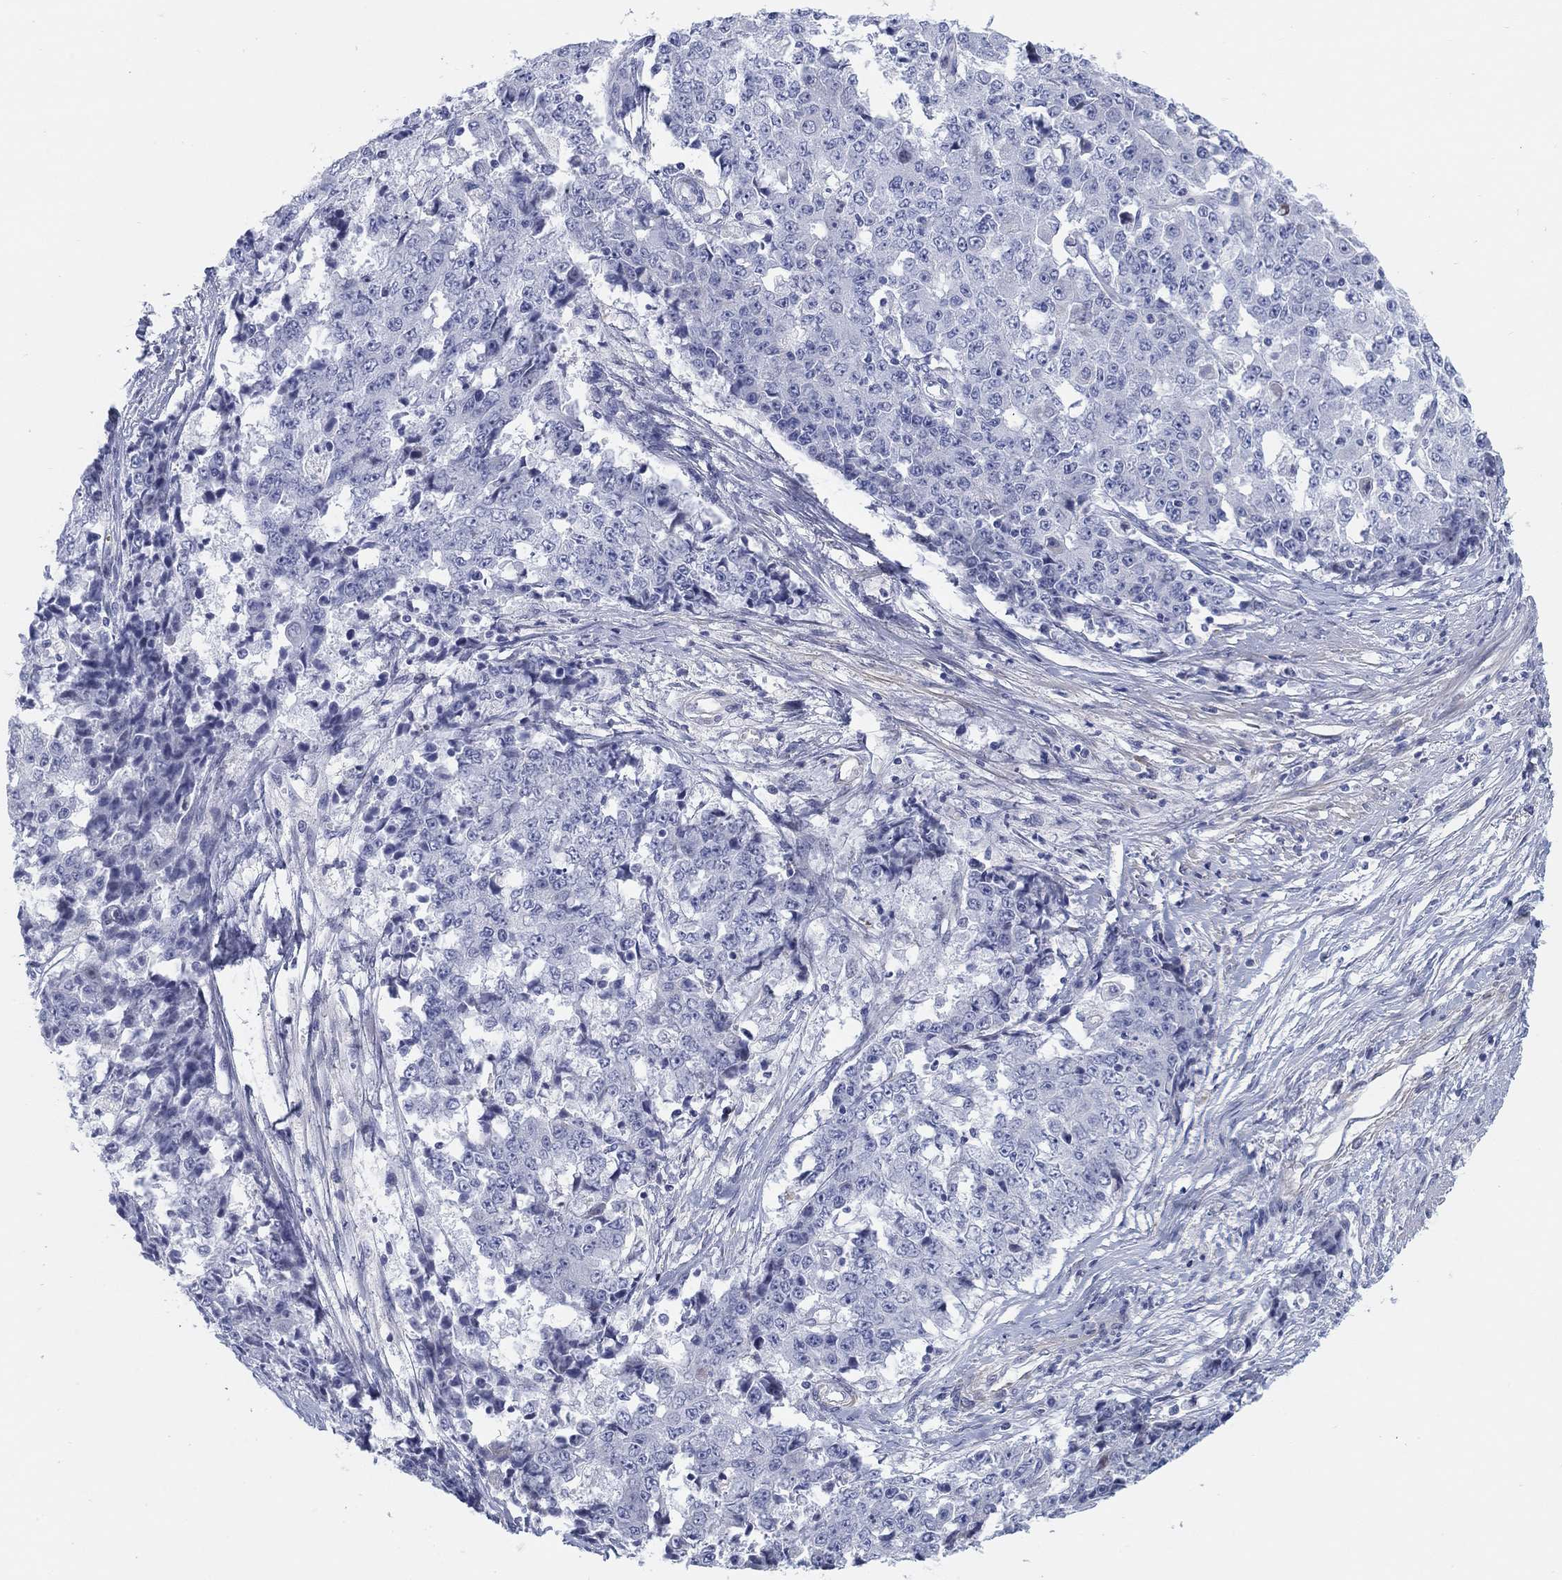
{"staining": {"intensity": "negative", "quantity": "none", "location": "none"}, "tissue": "ovarian cancer", "cell_type": "Tumor cells", "image_type": "cancer", "snomed": [{"axis": "morphology", "description": "Carcinoma, endometroid"}, {"axis": "topography", "description": "Ovary"}], "caption": "Immunohistochemistry (IHC) of human endometroid carcinoma (ovarian) demonstrates no staining in tumor cells.", "gene": "HEATR4", "patient": {"sex": "female", "age": 42}}